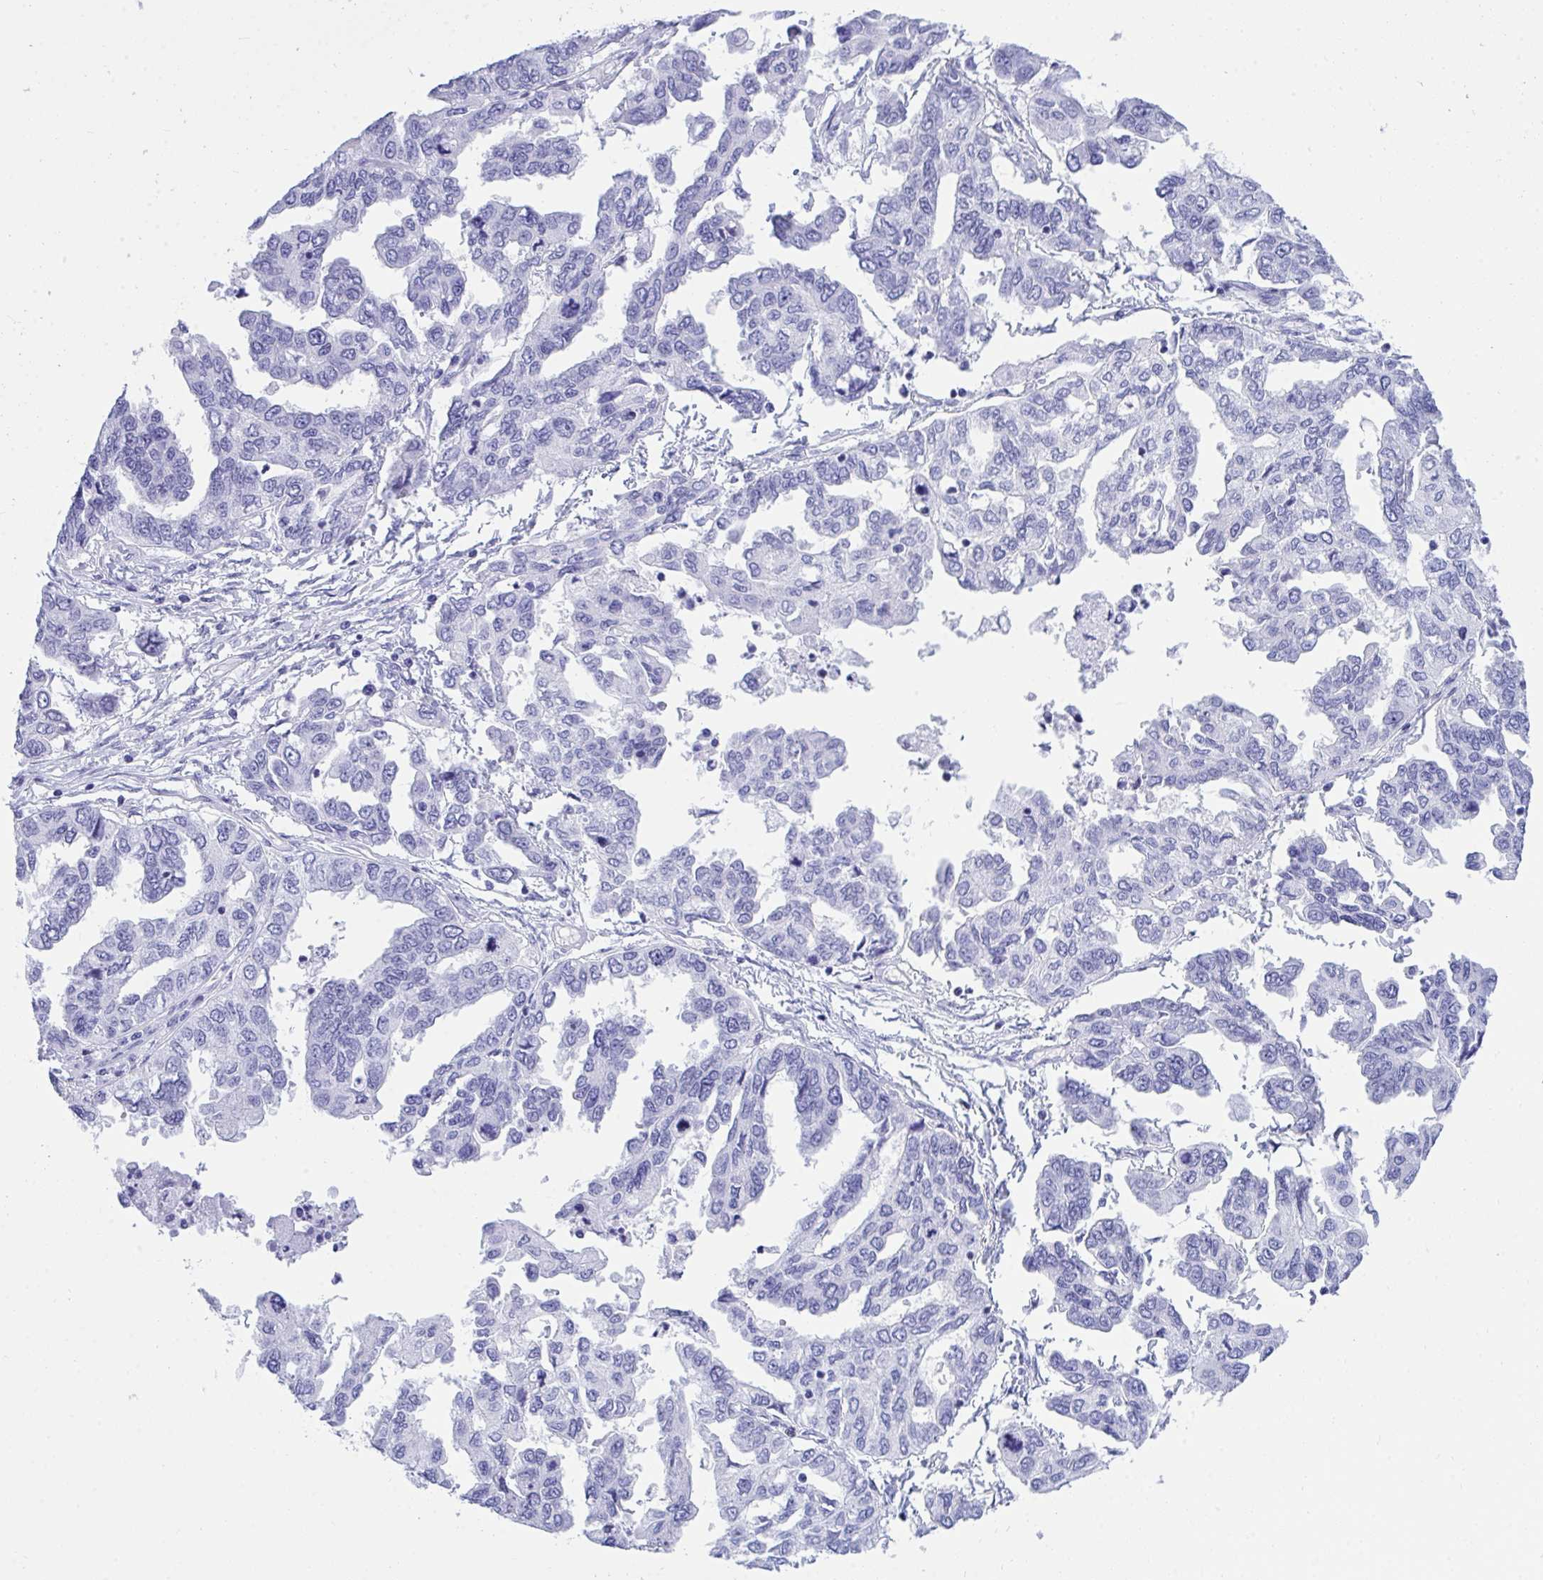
{"staining": {"intensity": "negative", "quantity": "none", "location": "none"}, "tissue": "ovarian cancer", "cell_type": "Tumor cells", "image_type": "cancer", "snomed": [{"axis": "morphology", "description": "Cystadenocarcinoma, serous, NOS"}, {"axis": "topography", "description": "Ovary"}], "caption": "An immunohistochemistry (IHC) photomicrograph of ovarian cancer is shown. There is no staining in tumor cells of ovarian cancer.", "gene": "THOP1", "patient": {"sex": "female", "age": 53}}